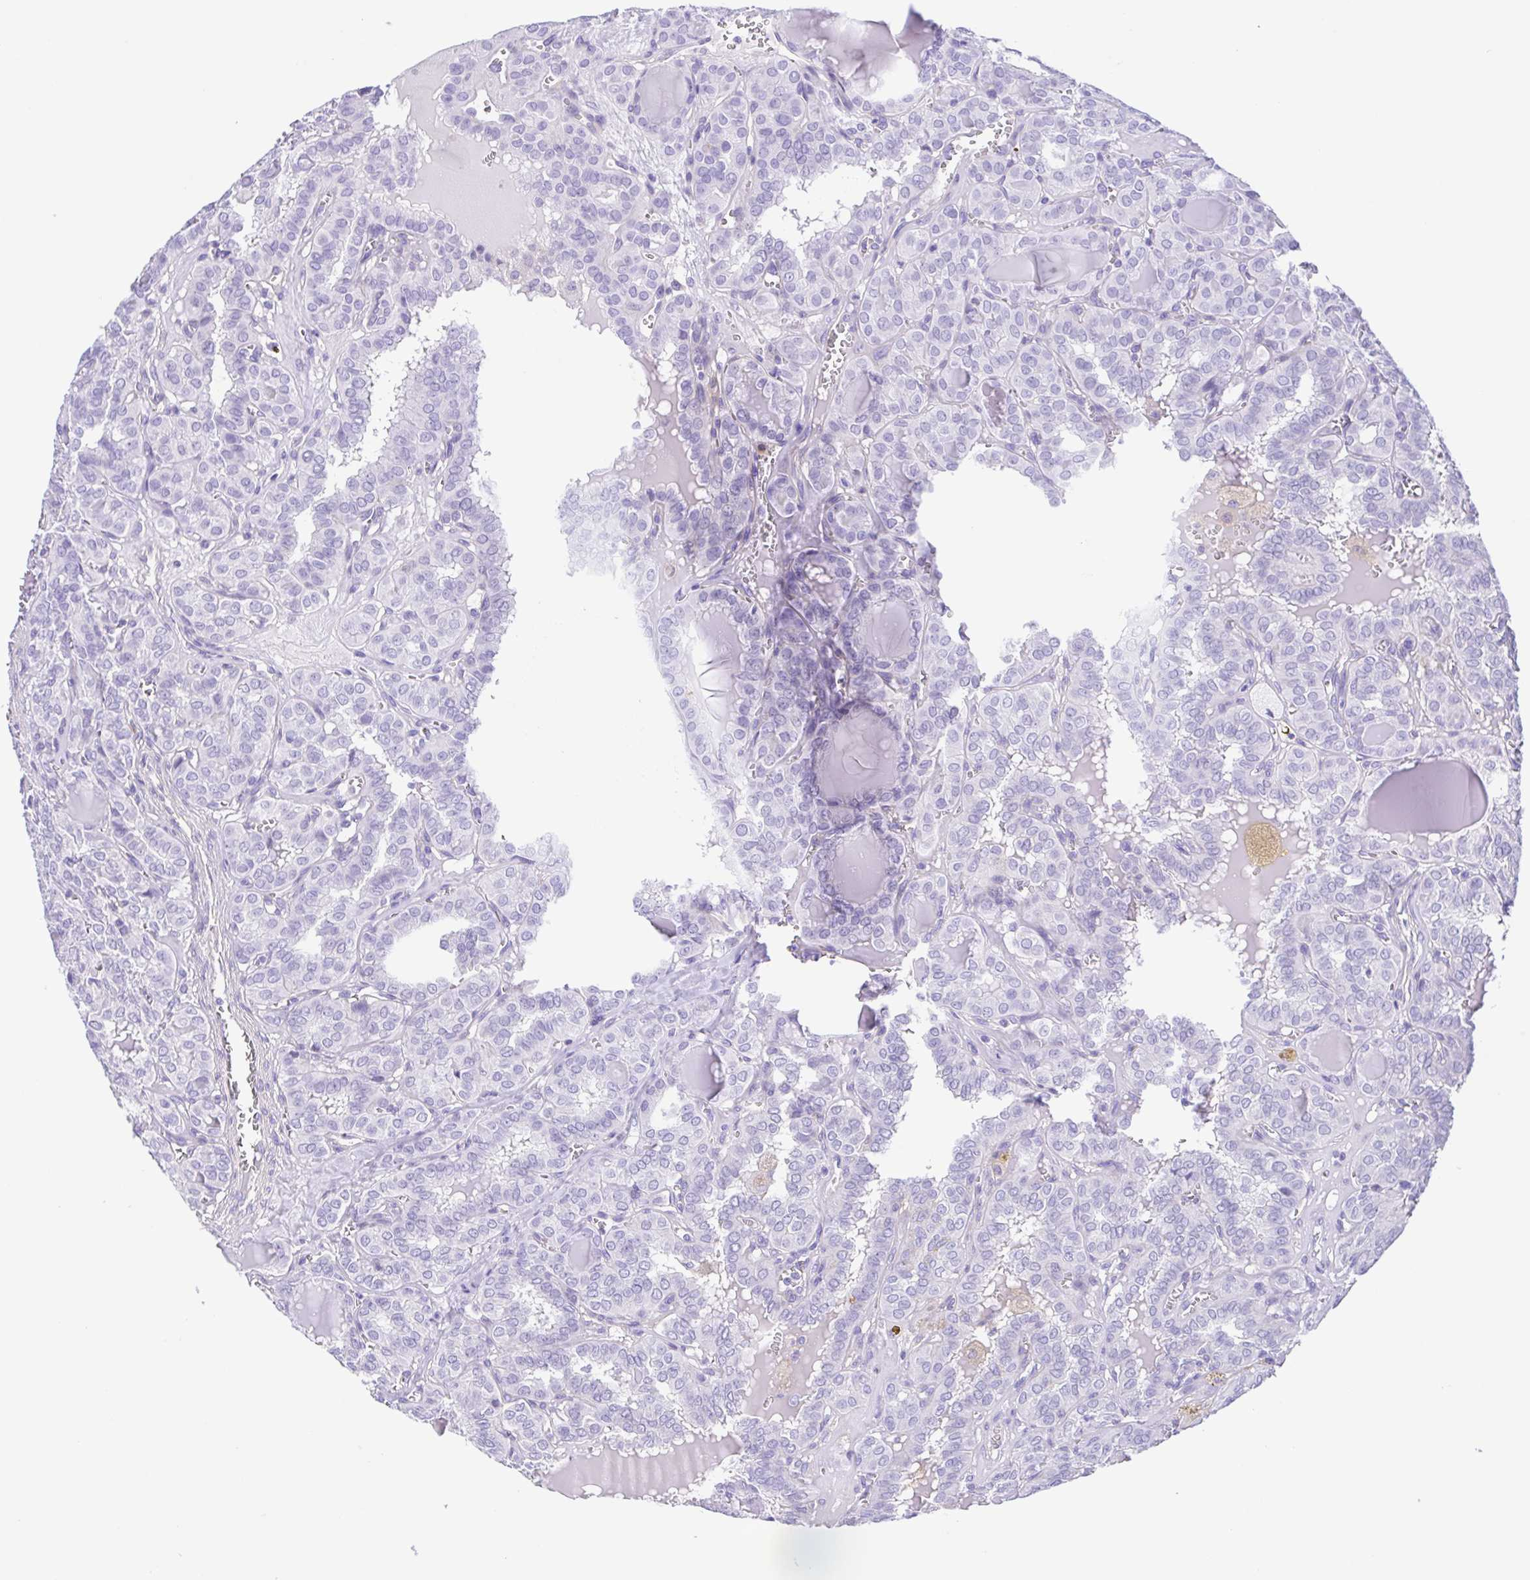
{"staining": {"intensity": "negative", "quantity": "none", "location": "none"}, "tissue": "thyroid cancer", "cell_type": "Tumor cells", "image_type": "cancer", "snomed": [{"axis": "morphology", "description": "Papillary adenocarcinoma, NOS"}, {"axis": "topography", "description": "Thyroid gland"}], "caption": "DAB immunohistochemical staining of thyroid papillary adenocarcinoma reveals no significant staining in tumor cells. Brightfield microscopy of IHC stained with DAB (3,3'-diaminobenzidine) (brown) and hematoxylin (blue), captured at high magnification.", "gene": "ISM2", "patient": {"sex": "female", "age": 41}}